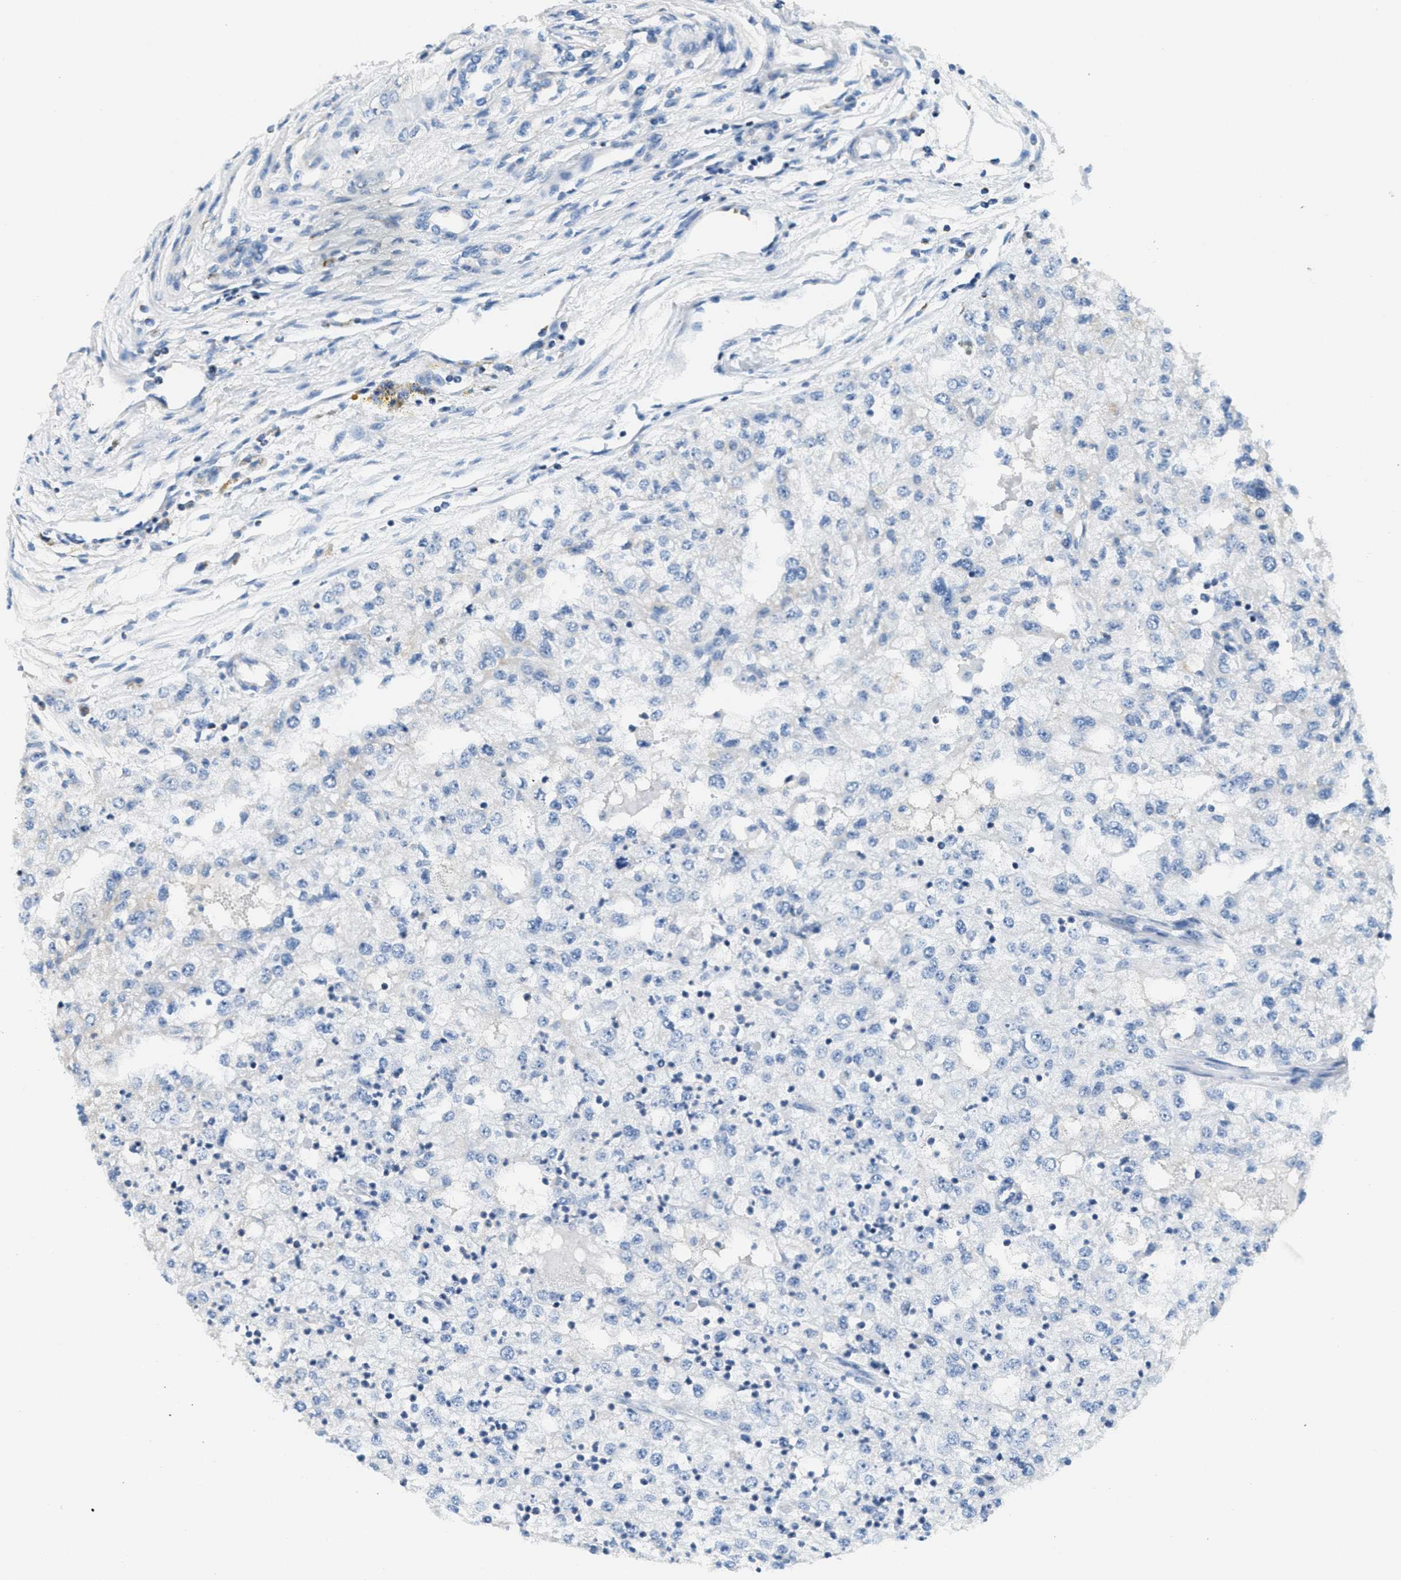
{"staining": {"intensity": "negative", "quantity": "none", "location": "none"}, "tissue": "renal cancer", "cell_type": "Tumor cells", "image_type": "cancer", "snomed": [{"axis": "morphology", "description": "Adenocarcinoma, NOS"}, {"axis": "topography", "description": "Kidney"}], "caption": "Photomicrograph shows no protein staining in tumor cells of renal adenocarcinoma tissue.", "gene": "CA4", "patient": {"sex": "female", "age": 54}}